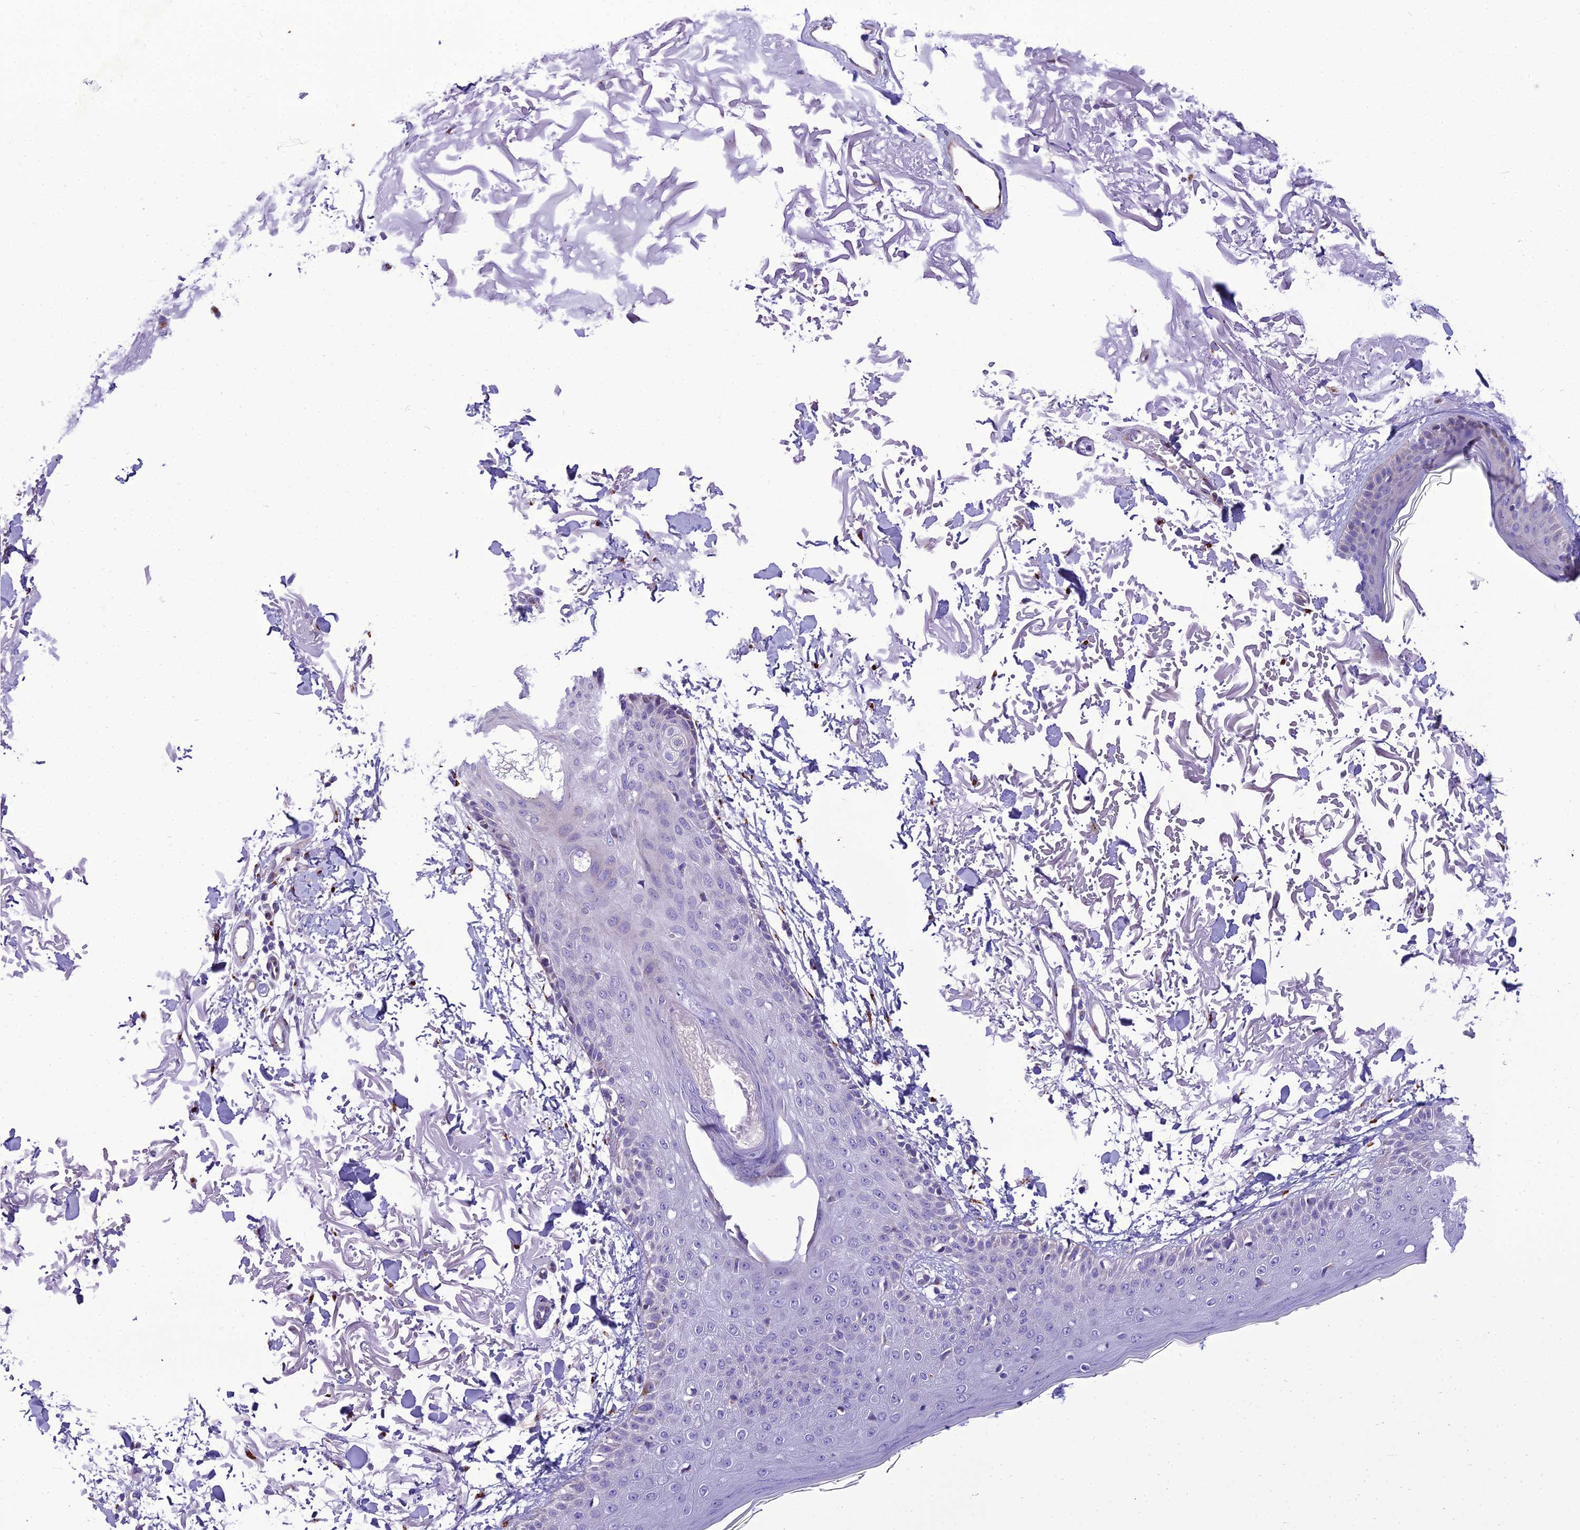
{"staining": {"intensity": "negative", "quantity": "none", "location": "none"}, "tissue": "skin", "cell_type": "Fibroblasts", "image_type": "normal", "snomed": [{"axis": "morphology", "description": "Normal tissue, NOS"}, {"axis": "morphology", "description": "Squamous cell carcinoma, NOS"}, {"axis": "topography", "description": "Skin"}, {"axis": "topography", "description": "Peripheral nerve tissue"}], "caption": "Immunohistochemistry photomicrograph of normal skin: skin stained with DAB demonstrates no significant protein positivity in fibroblasts. (DAB (3,3'-diaminobenzidine) IHC, high magnification).", "gene": "GOLM2", "patient": {"sex": "male", "age": 83}}